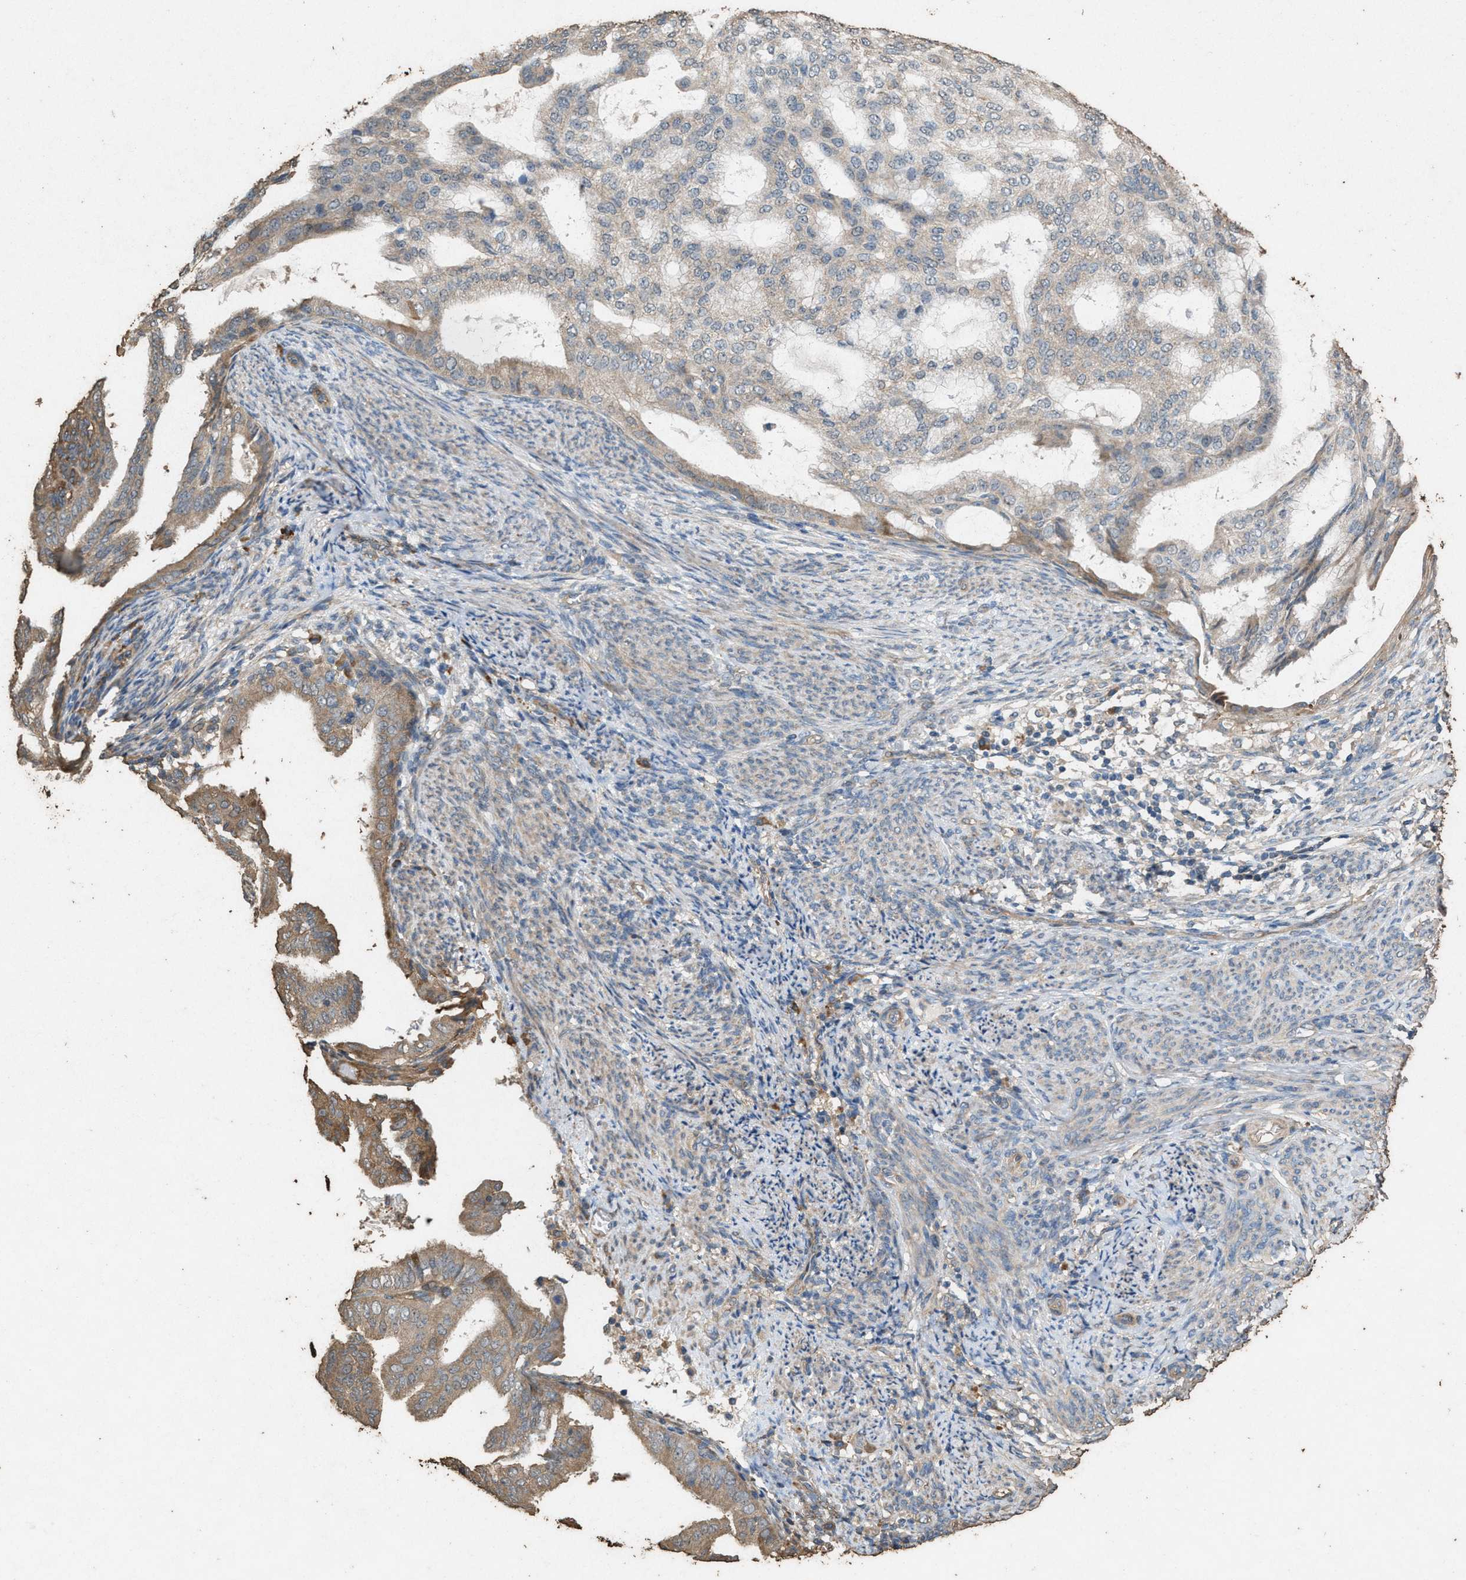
{"staining": {"intensity": "moderate", "quantity": "<25%", "location": "cytoplasmic/membranous"}, "tissue": "endometrial cancer", "cell_type": "Tumor cells", "image_type": "cancer", "snomed": [{"axis": "morphology", "description": "Adenocarcinoma, NOS"}, {"axis": "topography", "description": "Endometrium"}], "caption": "Immunohistochemistry (IHC) micrograph of neoplastic tissue: endometrial adenocarcinoma stained using immunohistochemistry shows low levels of moderate protein expression localized specifically in the cytoplasmic/membranous of tumor cells, appearing as a cytoplasmic/membranous brown color.", "gene": "DCAF7", "patient": {"sex": "female", "age": 58}}